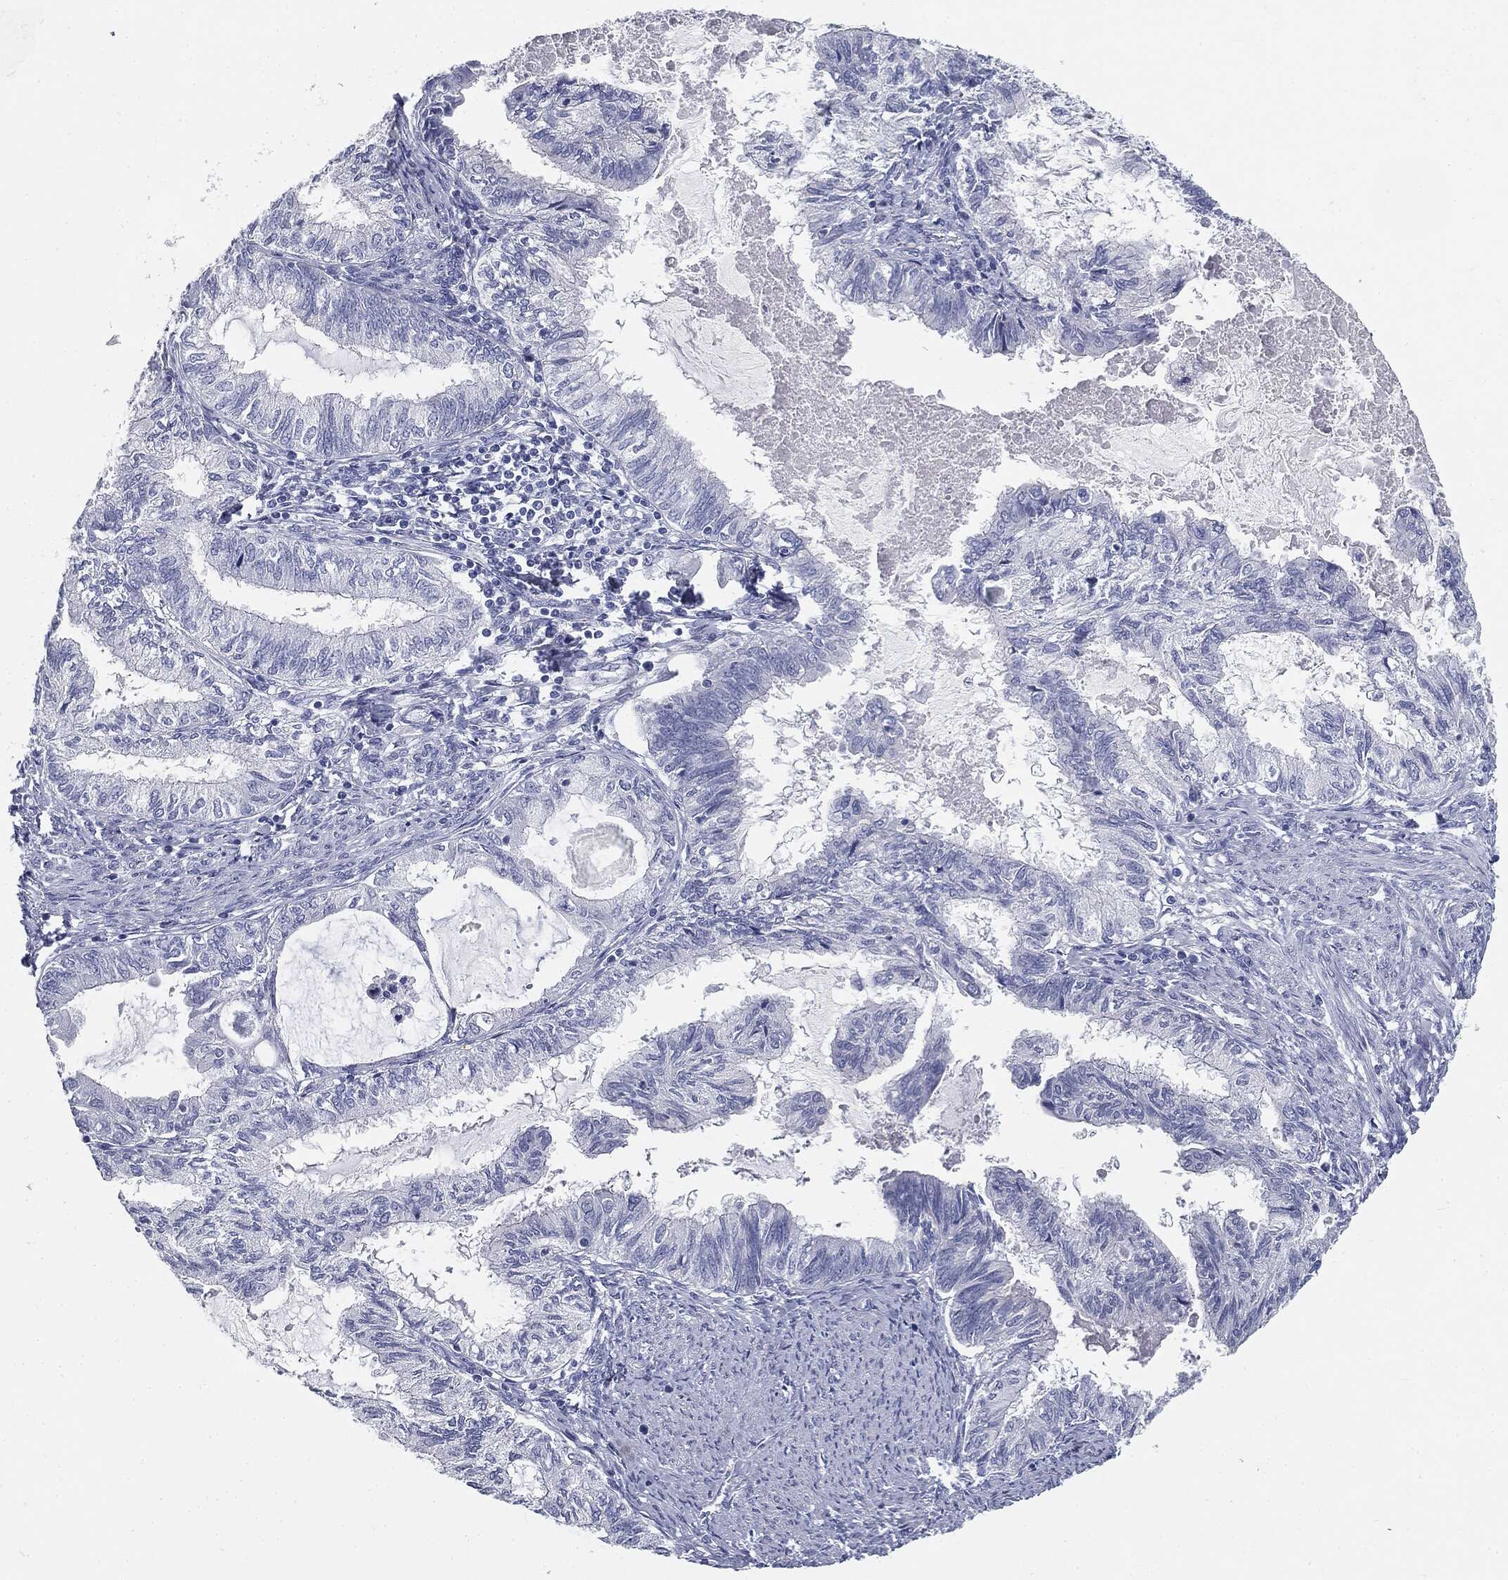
{"staining": {"intensity": "negative", "quantity": "none", "location": "none"}, "tissue": "endometrial cancer", "cell_type": "Tumor cells", "image_type": "cancer", "snomed": [{"axis": "morphology", "description": "Adenocarcinoma, NOS"}, {"axis": "topography", "description": "Endometrium"}], "caption": "Endometrial cancer (adenocarcinoma) was stained to show a protein in brown. There is no significant staining in tumor cells.", "gene": "CUZD1", "patient": {"sex": "female", "age": 86}}